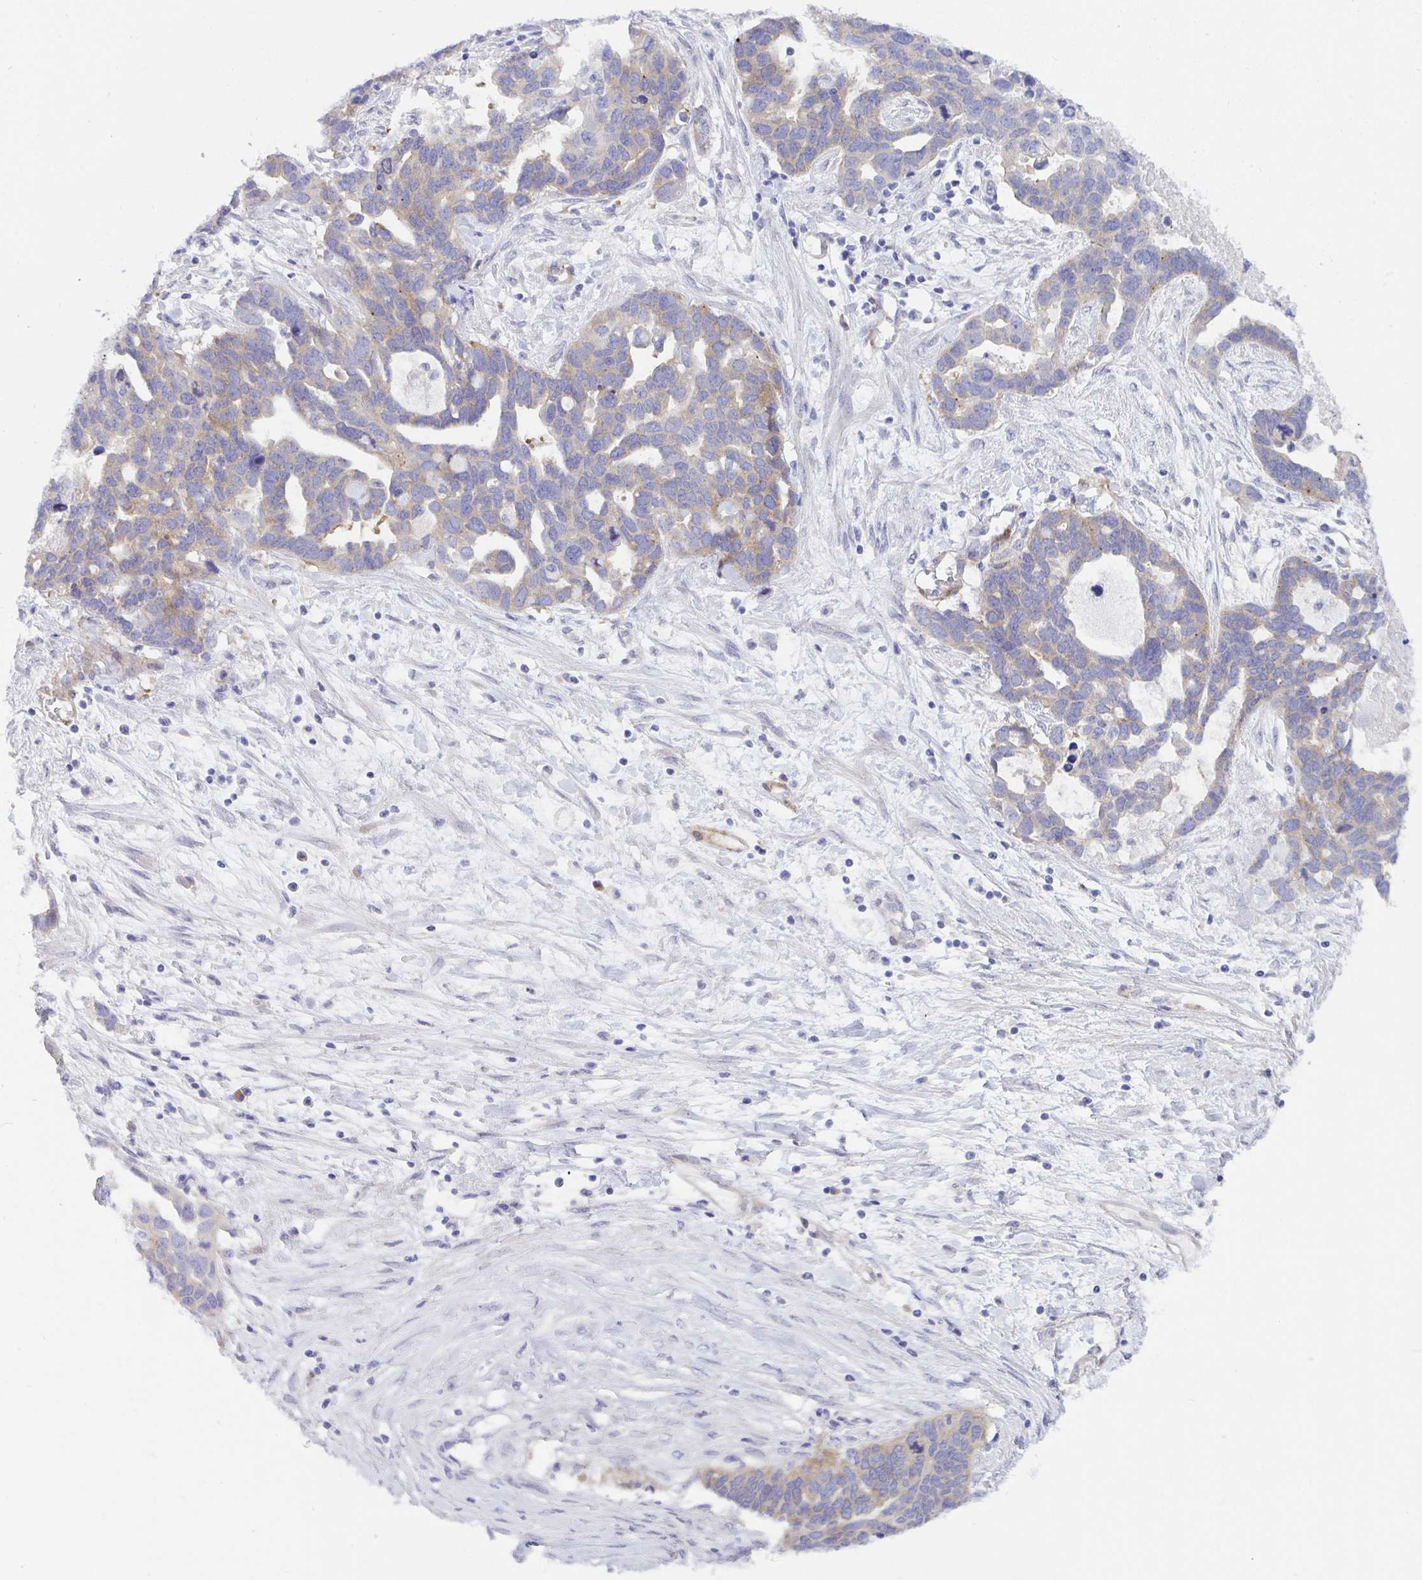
{"staining": {"intensity": "moderate", "quantity": "25%-75%", "location": "cytoplasmic/membranous"}, "tissue": "ovarian cancer", "cell_type": "Tumor cells", "image_type": "cancer", "snomed": [{"axis": "morphology", "description": "Cystadenocarcinoma, serous, NOS"}, {"axis": "topography", "description": "Ovary"}], "caption": "Immunohistochemical staining of ovarian cancer (serous cystadenocarcinoma) displays moderate cytoplasmic/membranous protein staining in approximately 25%-75% of tumor cells. Immunohistochemistry (ihc) stains the protein of interest in brown and the nuclei are stained blue.", "gene": "GAB1", "patient": {"sex": "female", "age": 54}}